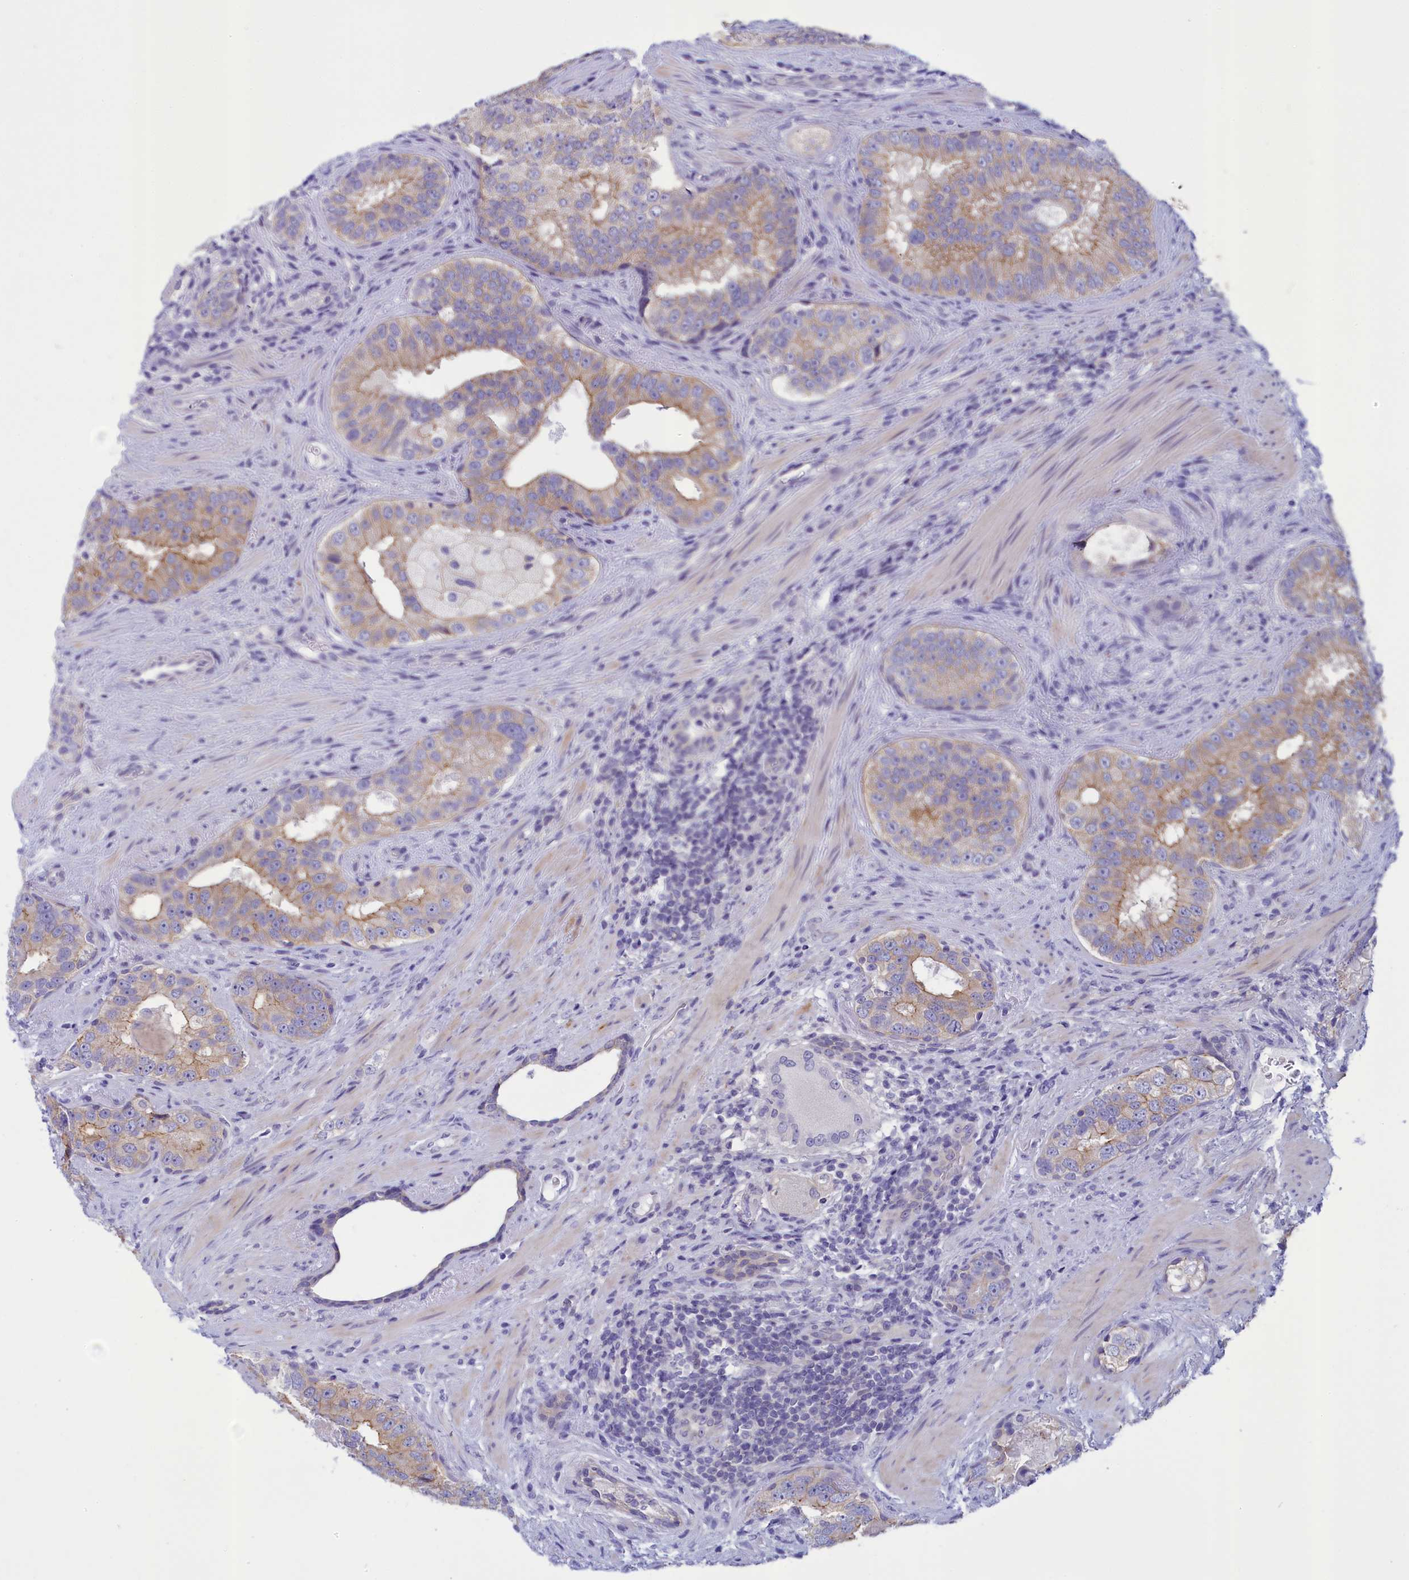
{"staining": {"intensity": "moderate", "quantity": "25%-75%", "location": "cytoplasmic/membranous"}, "tissue": "prostate cancer", "cell_type": "Tumor cells", "image_type": "cancer", "snomed": [{"axis": "morphology", "description": "Adenocarcinoma, High grade"}, {"axis": "topography", "description": "Prostate"}], "caption": "DAB immunohistochemical staining of prostate cancer reveals moderate cytoplasmic/membranous protein staining in approximately 25%-75% of tumor cells.", "gene": "CORO2A", "patient": {"sex": "male", "age": 70}}